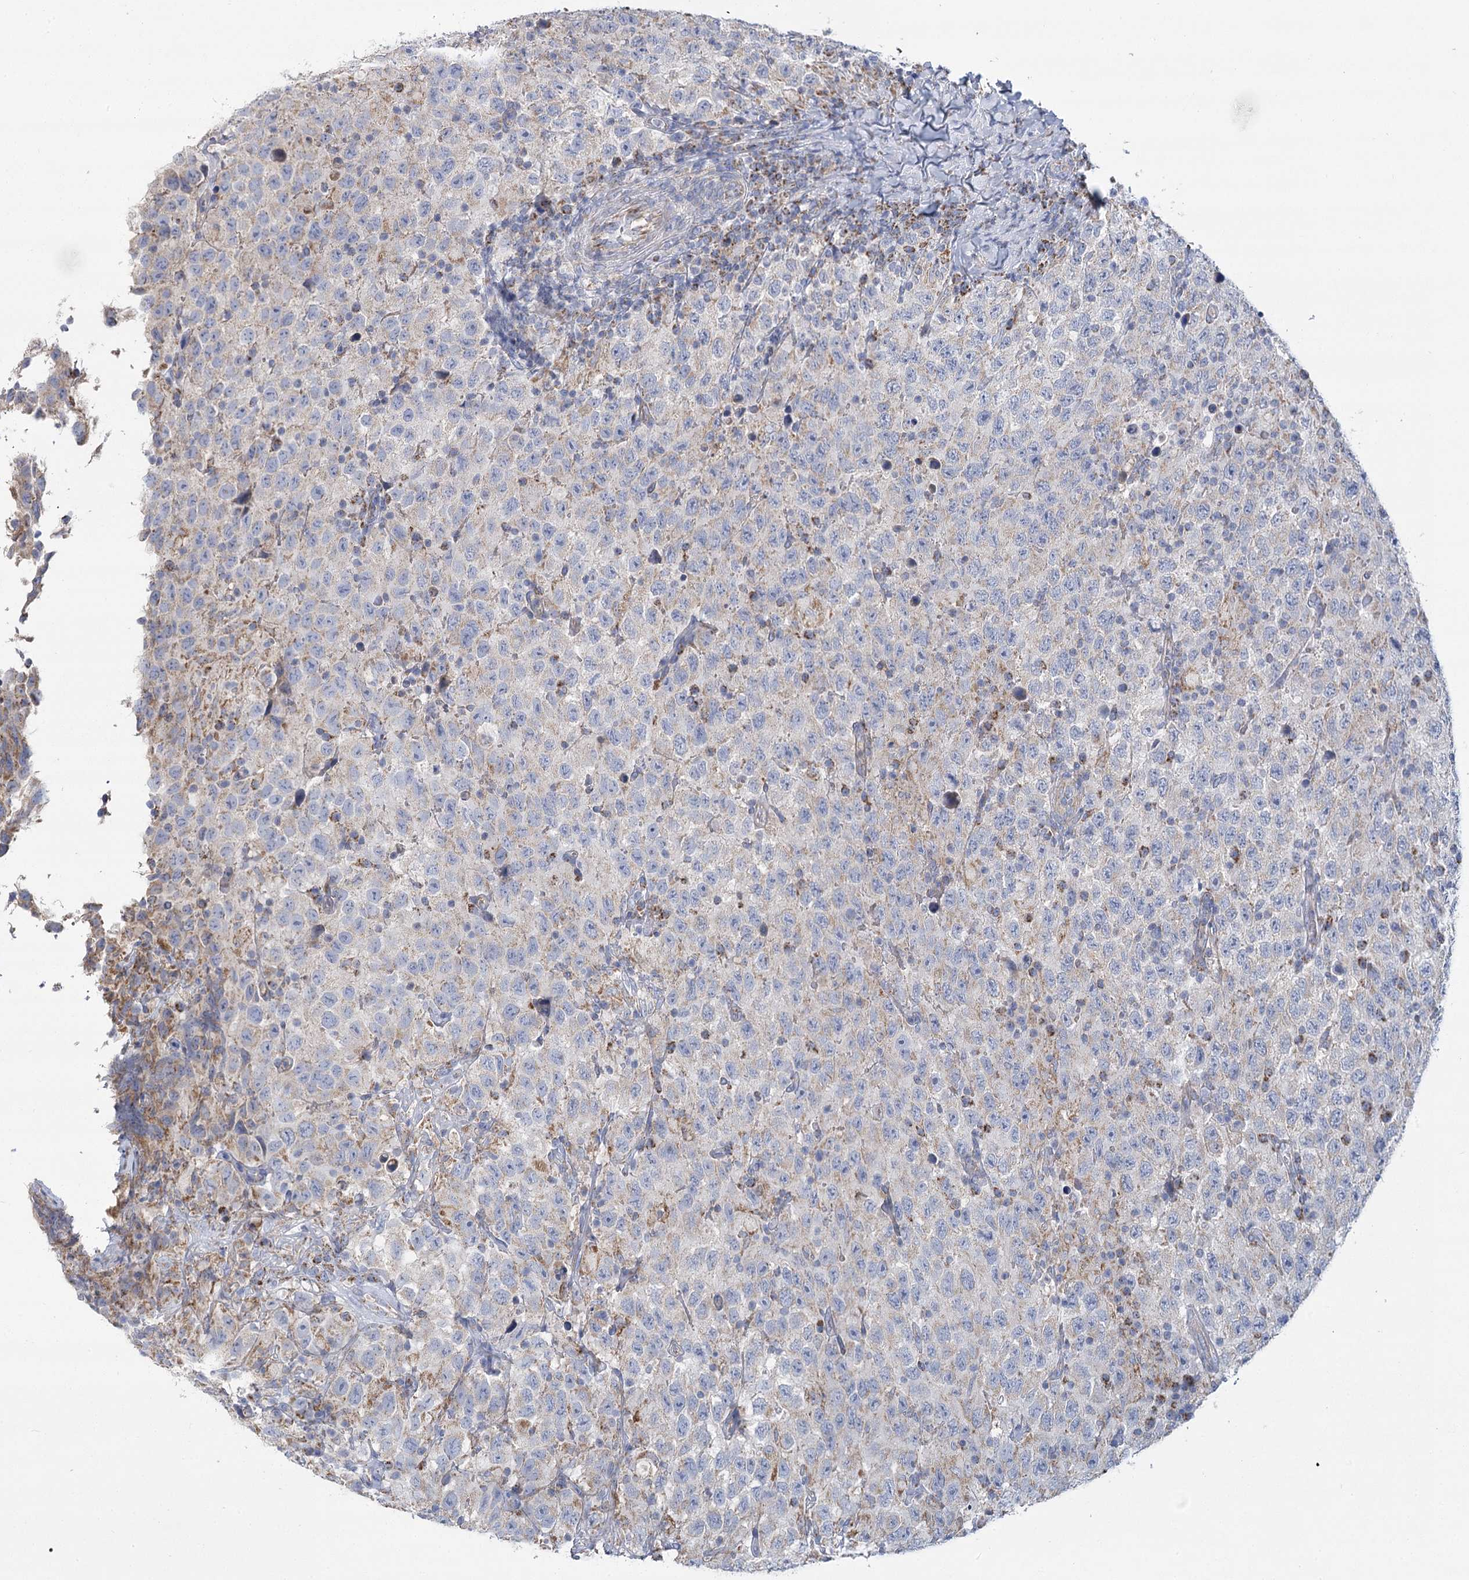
{"staining": {"intensity": "negative", "quantity": "none", "location": "none"}, "tissue": "testis cancer", "cell_type": "Tumor cells", "image_type": "cancer", "snomed": [{"axis": "morphology", "description": "Seminoma, NOS"}, {"axis": "topography", "description": "Testis"}], "caption": "IHC of human testis seminoma reveals no positivity in tumor cells.", "gene": "SNX7", "patient": {"sex": "male", "age": 41}}